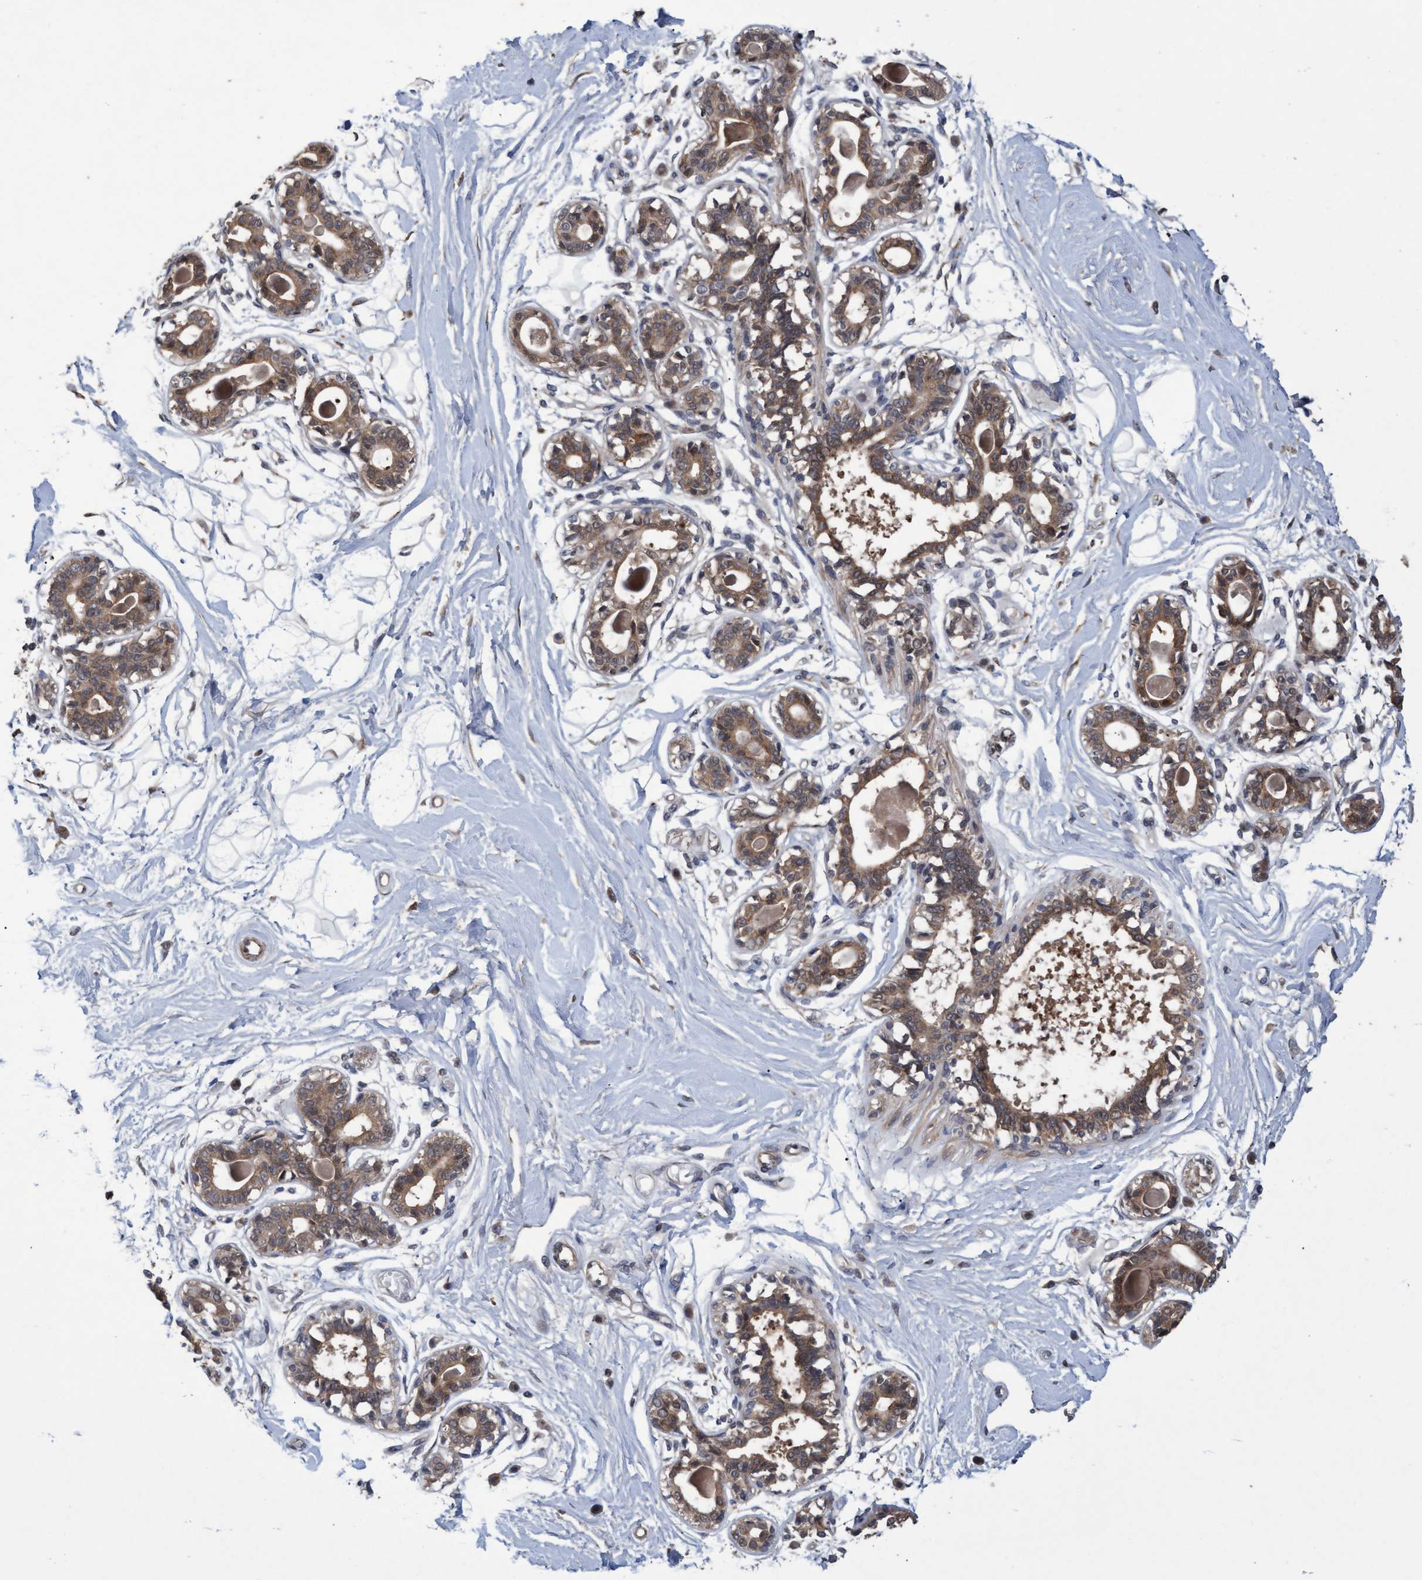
{"staining": {"intensity": "moderate", "quantity": ">75%", "location": "nuclear"}, "tissue": "breast", "cell_type": "Adipocytes", "image_type": "normal", "snomed": [{"axis": "morphology", "description": "Normal tissue, NOS"}, {"axis": "topography", "description": "Breast"}], "caption": "Protein analysis of normal breast displays moderate nuclear expression in approximately >75% of adipocytes.", "gene": "PSMB6", "patient": {"sex": "female", "age": 45}}